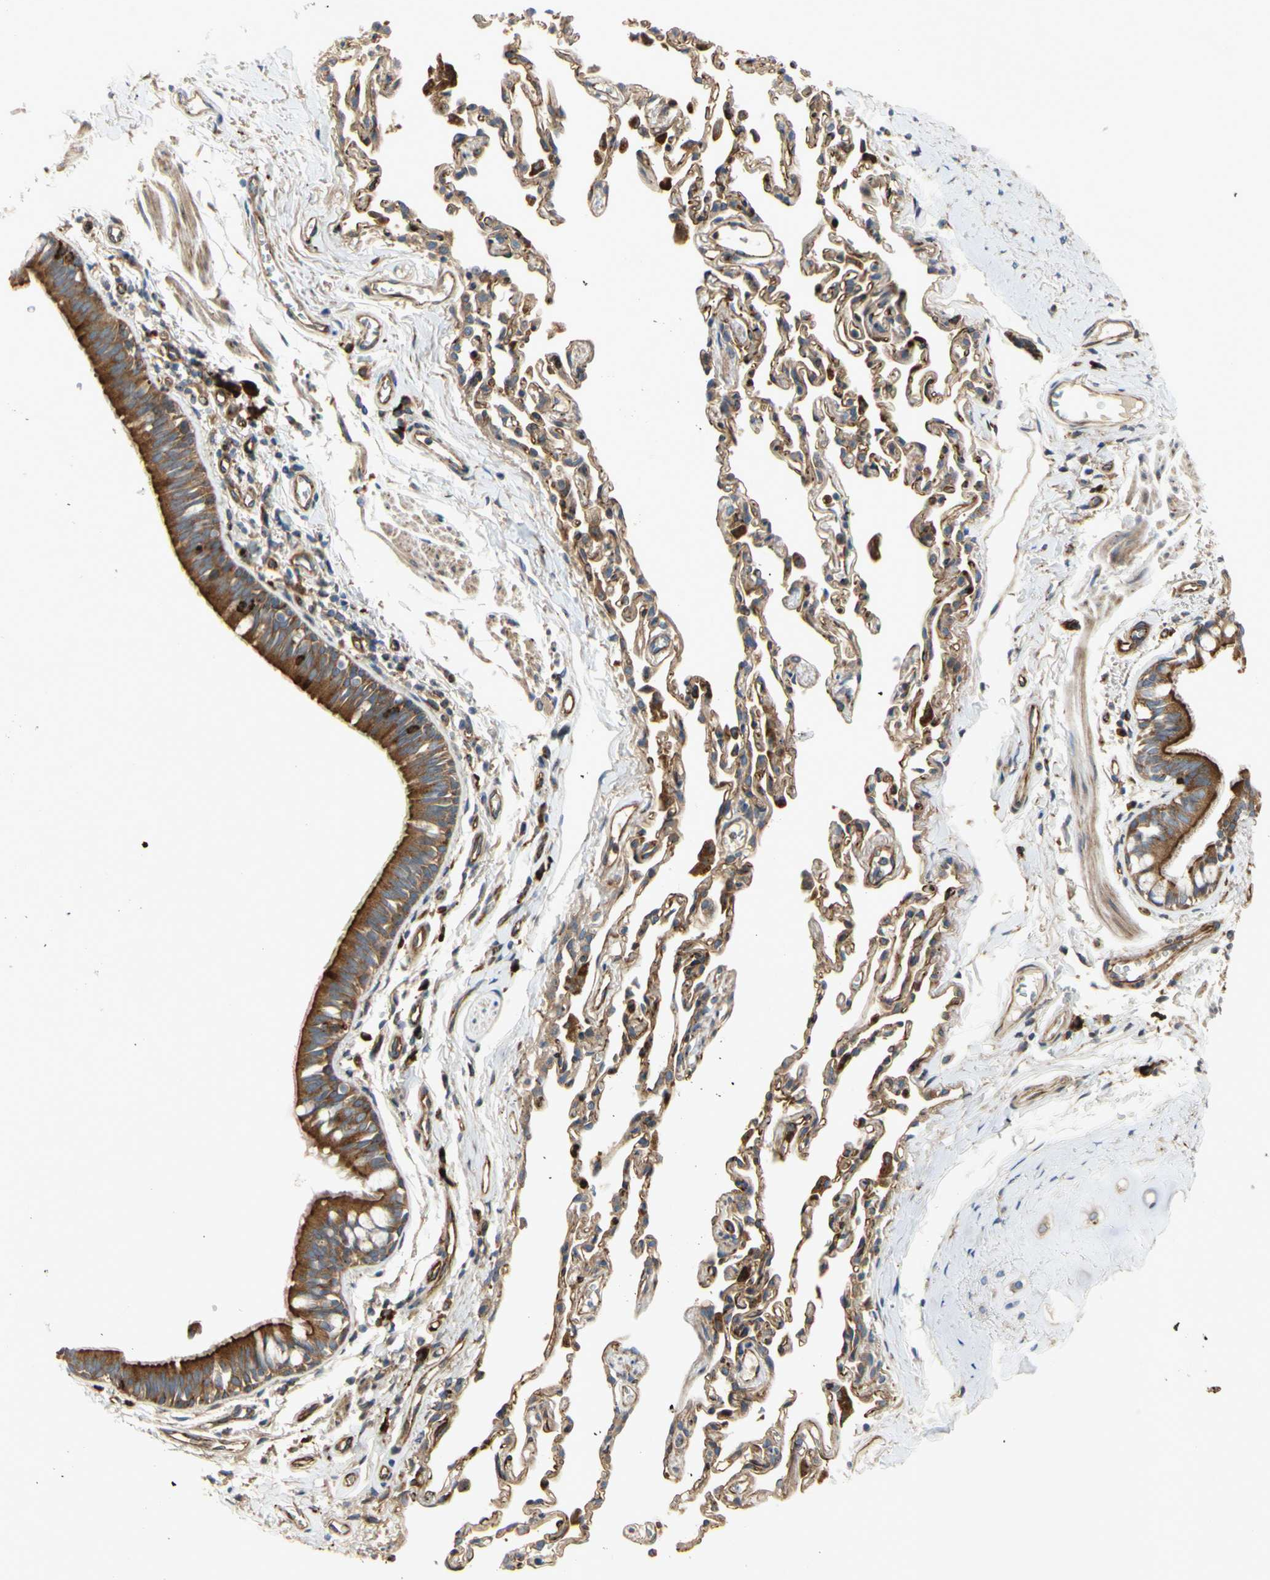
{"staining": {"intensity": "strong", "quantity": ">75%", "location": "cytoplasmic/membranous"}, "tissue": "bronchus", "cell_type": "Respiratory epithelial cells", "image_type": "normal", "snomed": [{"axis": "morphology", "description": "Normal tissue, NOS"}, {"axis": "topography", "description": "Bronchus"}, {"axis": "topography", "description": "Lung"}], "caption": "A high amount of strong cytoplasmic/membranous positivity is seen in approximately >75% of respiratory epithelial cells in unremarkable bronchus.", "gene": "TUBG2", "patient": {"sex": "male", "age": 64}}